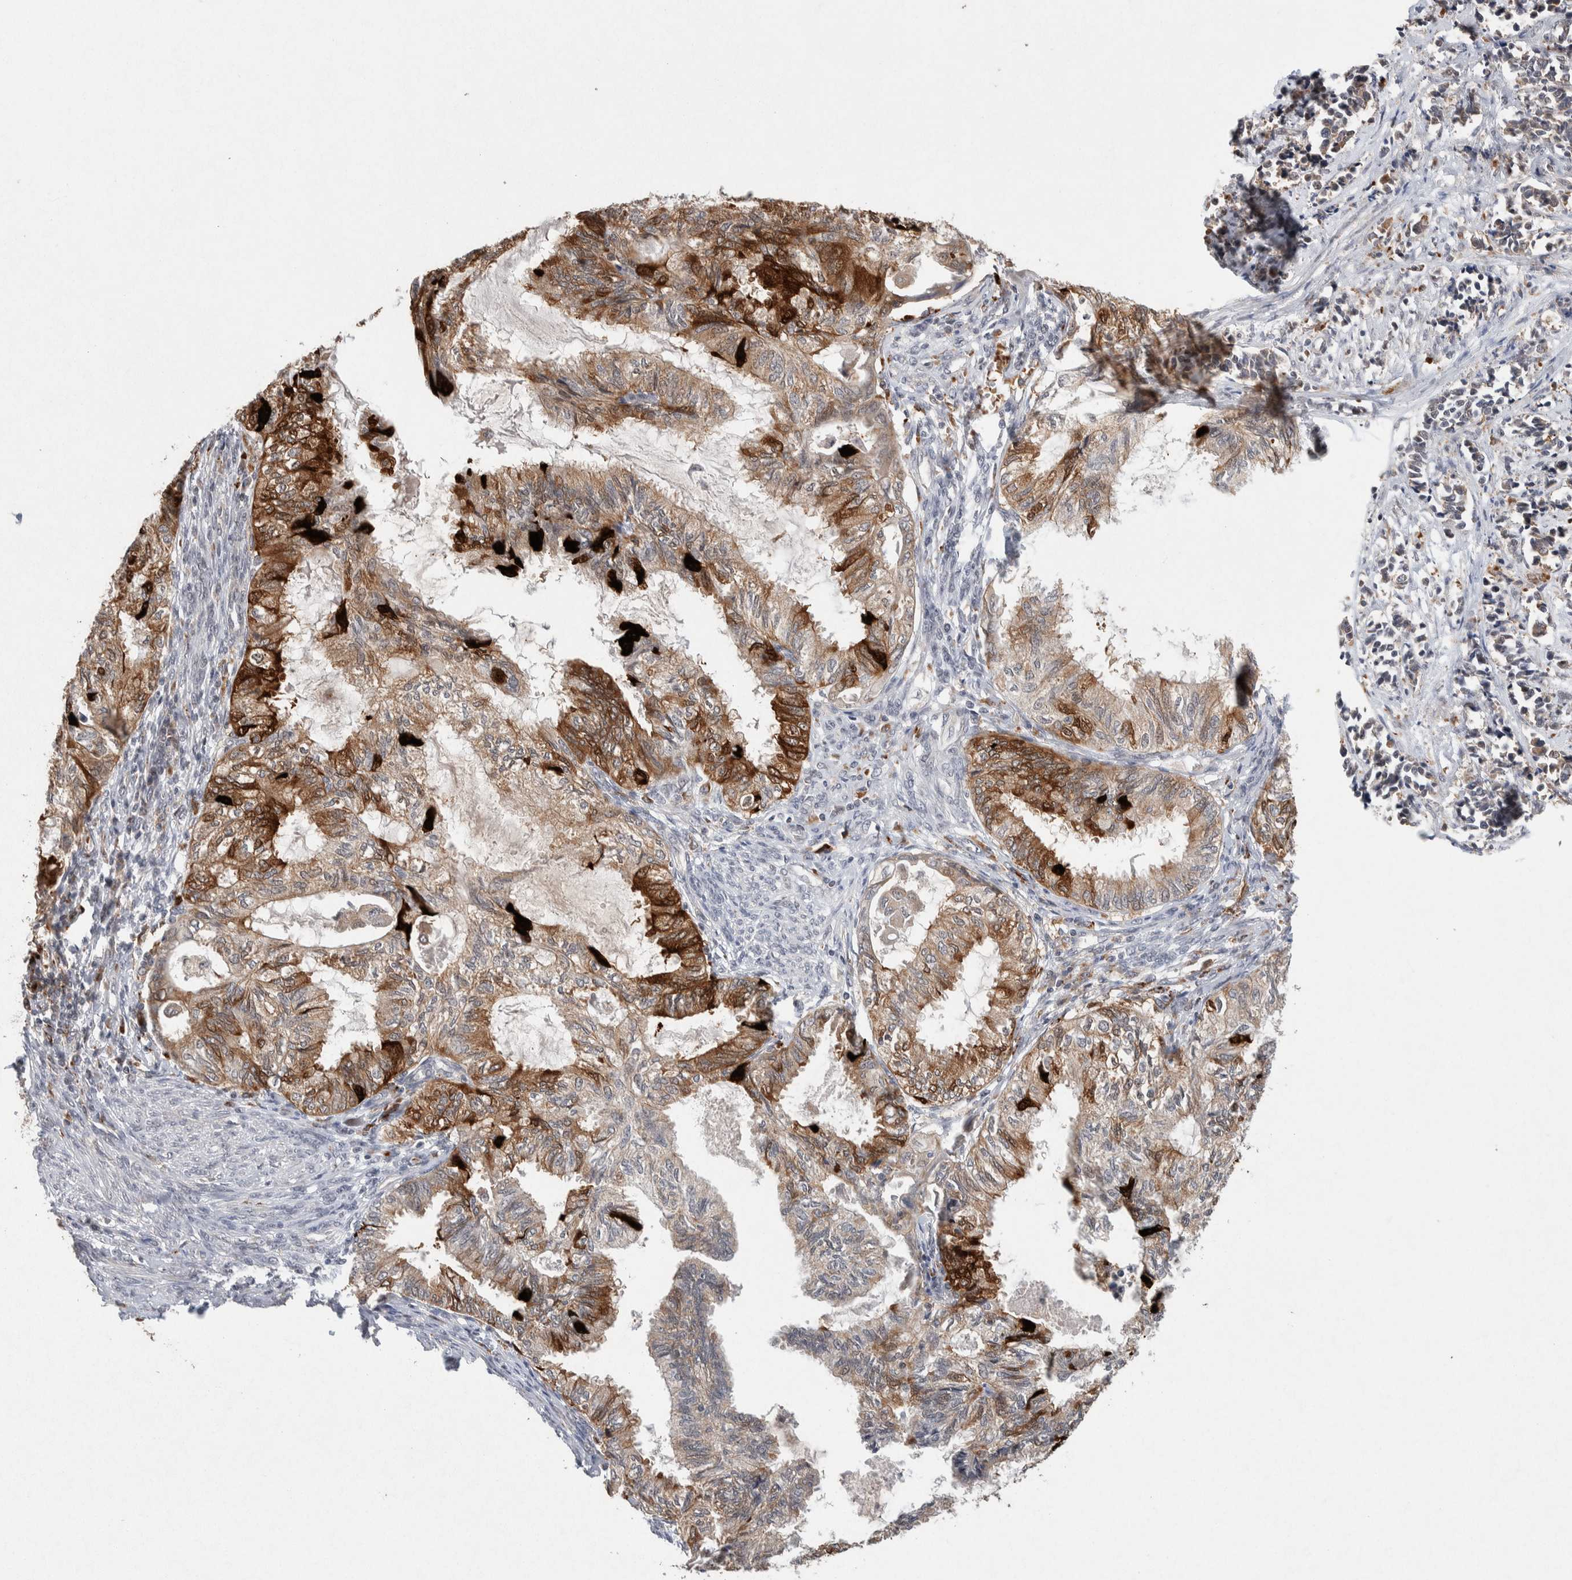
{"staining": {"intensity": "strong", "quantity": ">75%", "location": "cytoplasmic/membranous"}, "tissue": "cervical cancer", "cell_type": "Tumor cells", "image_type": "cancer", "snomed": [{"axis": "morphology", "description": "Normal tissue, NOS"}, {"axis": "morphology", "description": "Adenocarcinoma, NOS"}, {"axis": "topography", "description": "Cervix"}, {"axis": "topography", "description": "Endometrium"}], "caption": "Strong cytoplasmic/membranous staining is seen in approximately >75% of tumor cells in cervical cancer. (DAB (3,3'-diaminobenzidine) IHC with brightfield microscopy, high magnification).", "gene": "KCNK1", "patient": {"sex": "female", "age": 86}}